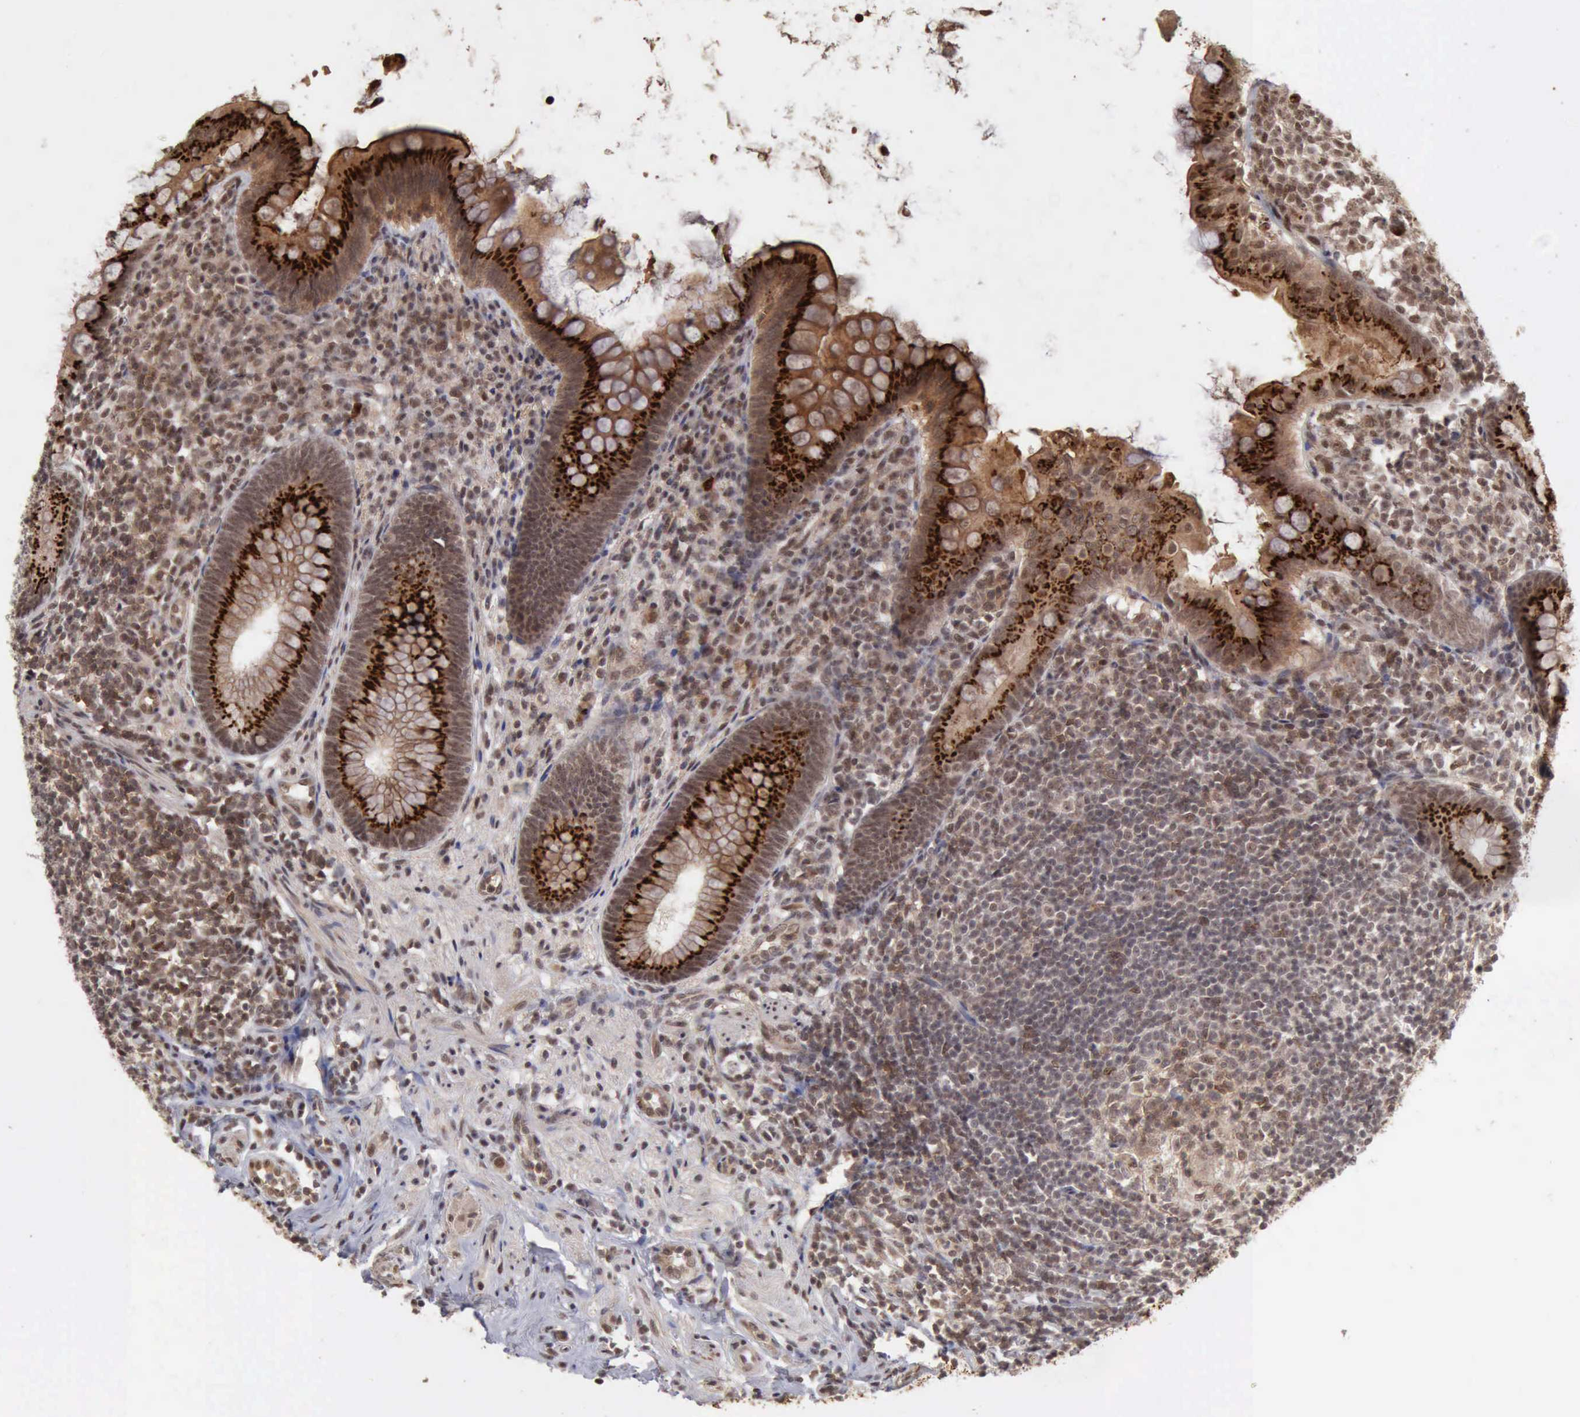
{"staining": {"intensity": "strong", "quantity": ">75%", "location": "cytoplasmic/membranous,nuclear"}, "tissue": "appendix", "cell_type": "Glandular cells", "image_type": "normal", "snomed": [{"axis": "morphology", "description": "Normal tissue, NOS"}, {"axis": "topography", "description": "Appendix"}], "caption": "Protein staining of benign appendix shows strong cytoplasmic/membranous,nuclear staining in approximately >75% of glandular cells.", "gene": "CDKN2A", "patient": {"sex": "female", "age": 66}}